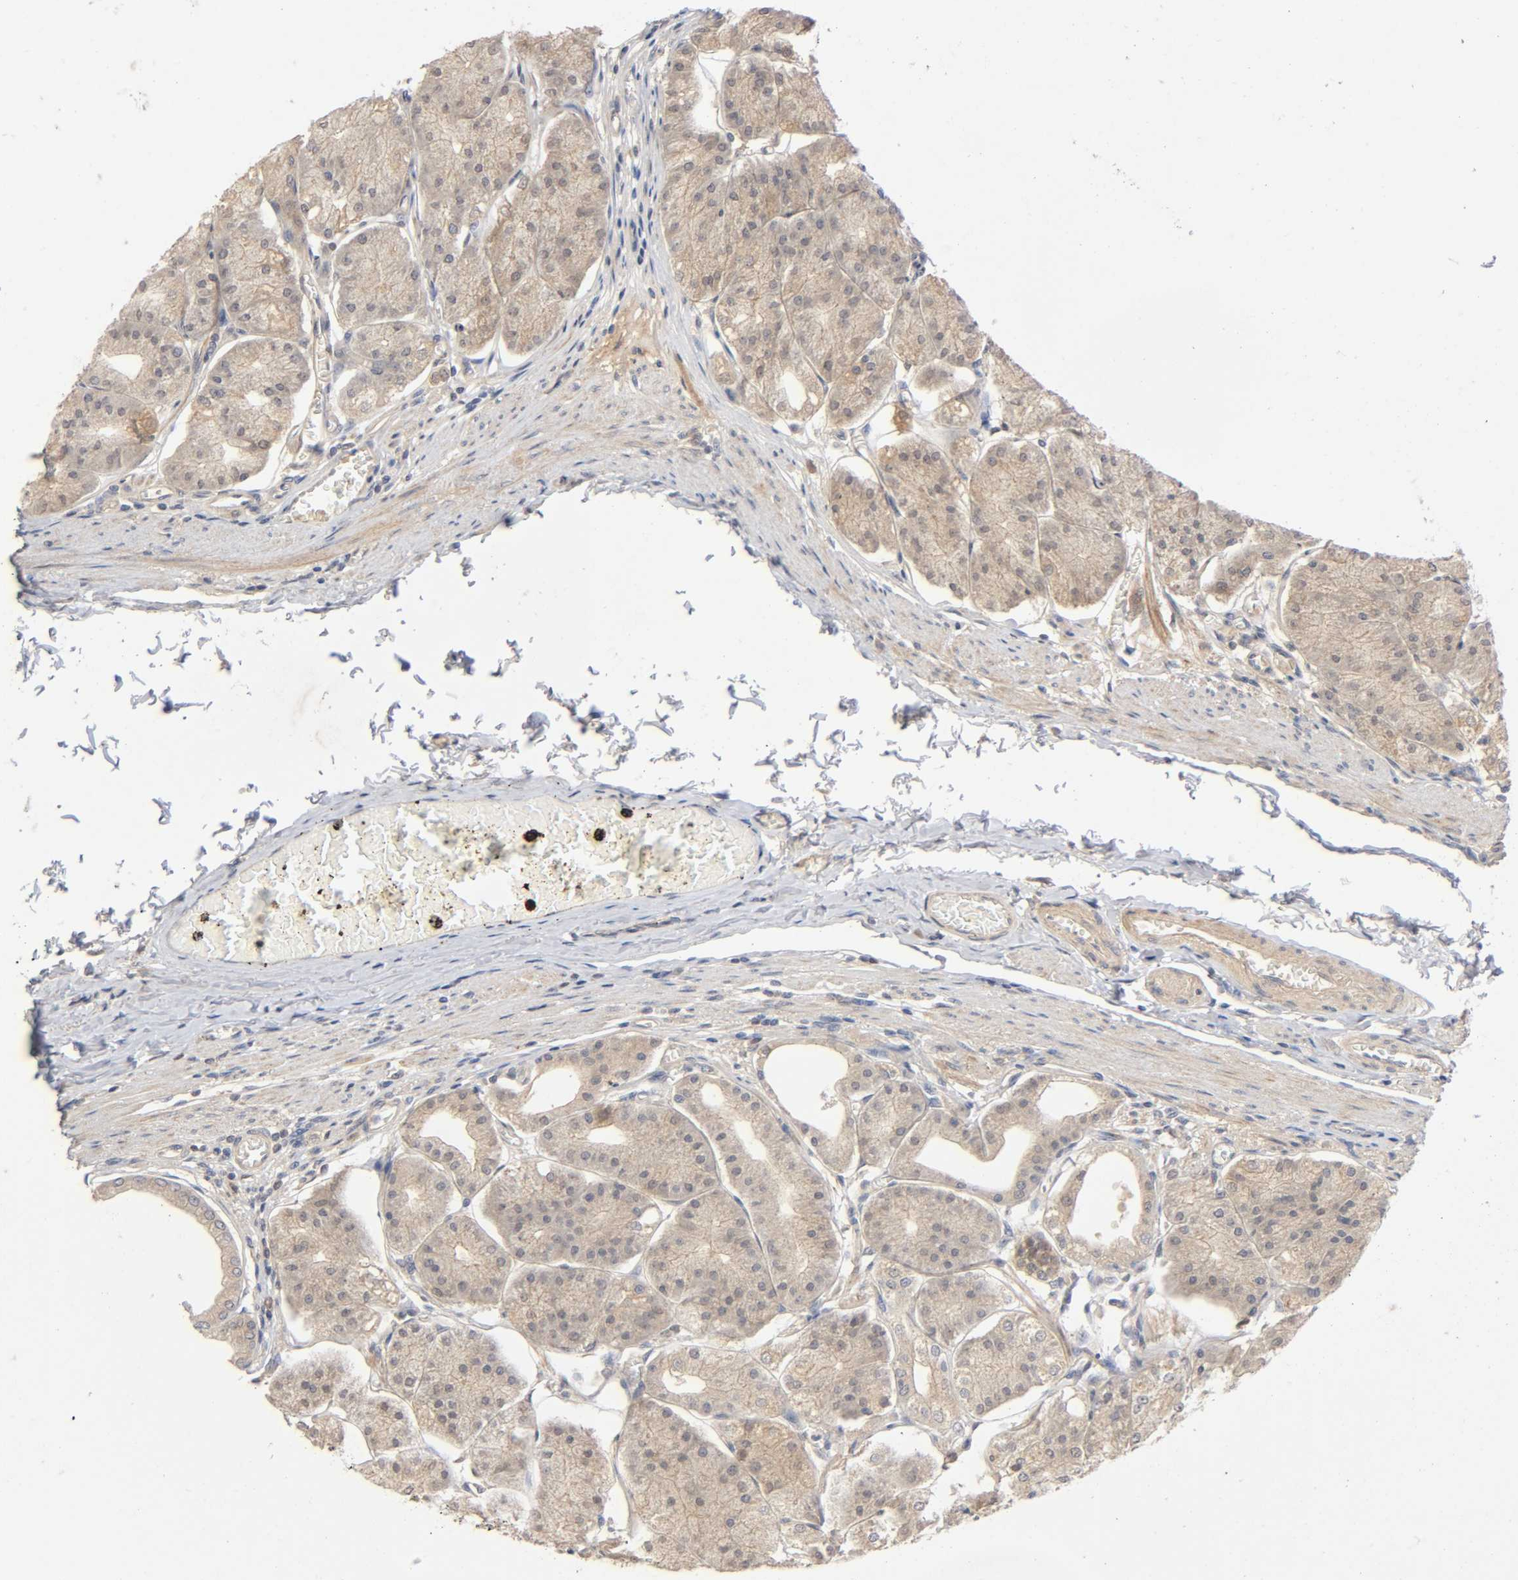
{"staining": {"intensity": "moderate", "quantity": ">75%", "location": "cytoplasmic/membranous"}, "tissue": "stomach", "cell_type": "Glandular cells", "image_type": "normal", "snomed": [{"axis": "morphology", "description": "Normal tissue, NOS"}, {"axis": "topography", "description": "Stomach, lower"}], "caption": "About >75% of glandular cells in benign stomach demonstrate moderate cytoplasmic/membranous protein expression as visualized by brown immunohistochemical staining.", "gene": "CPB2", "patient": {"sex": "male", "age": 71}}